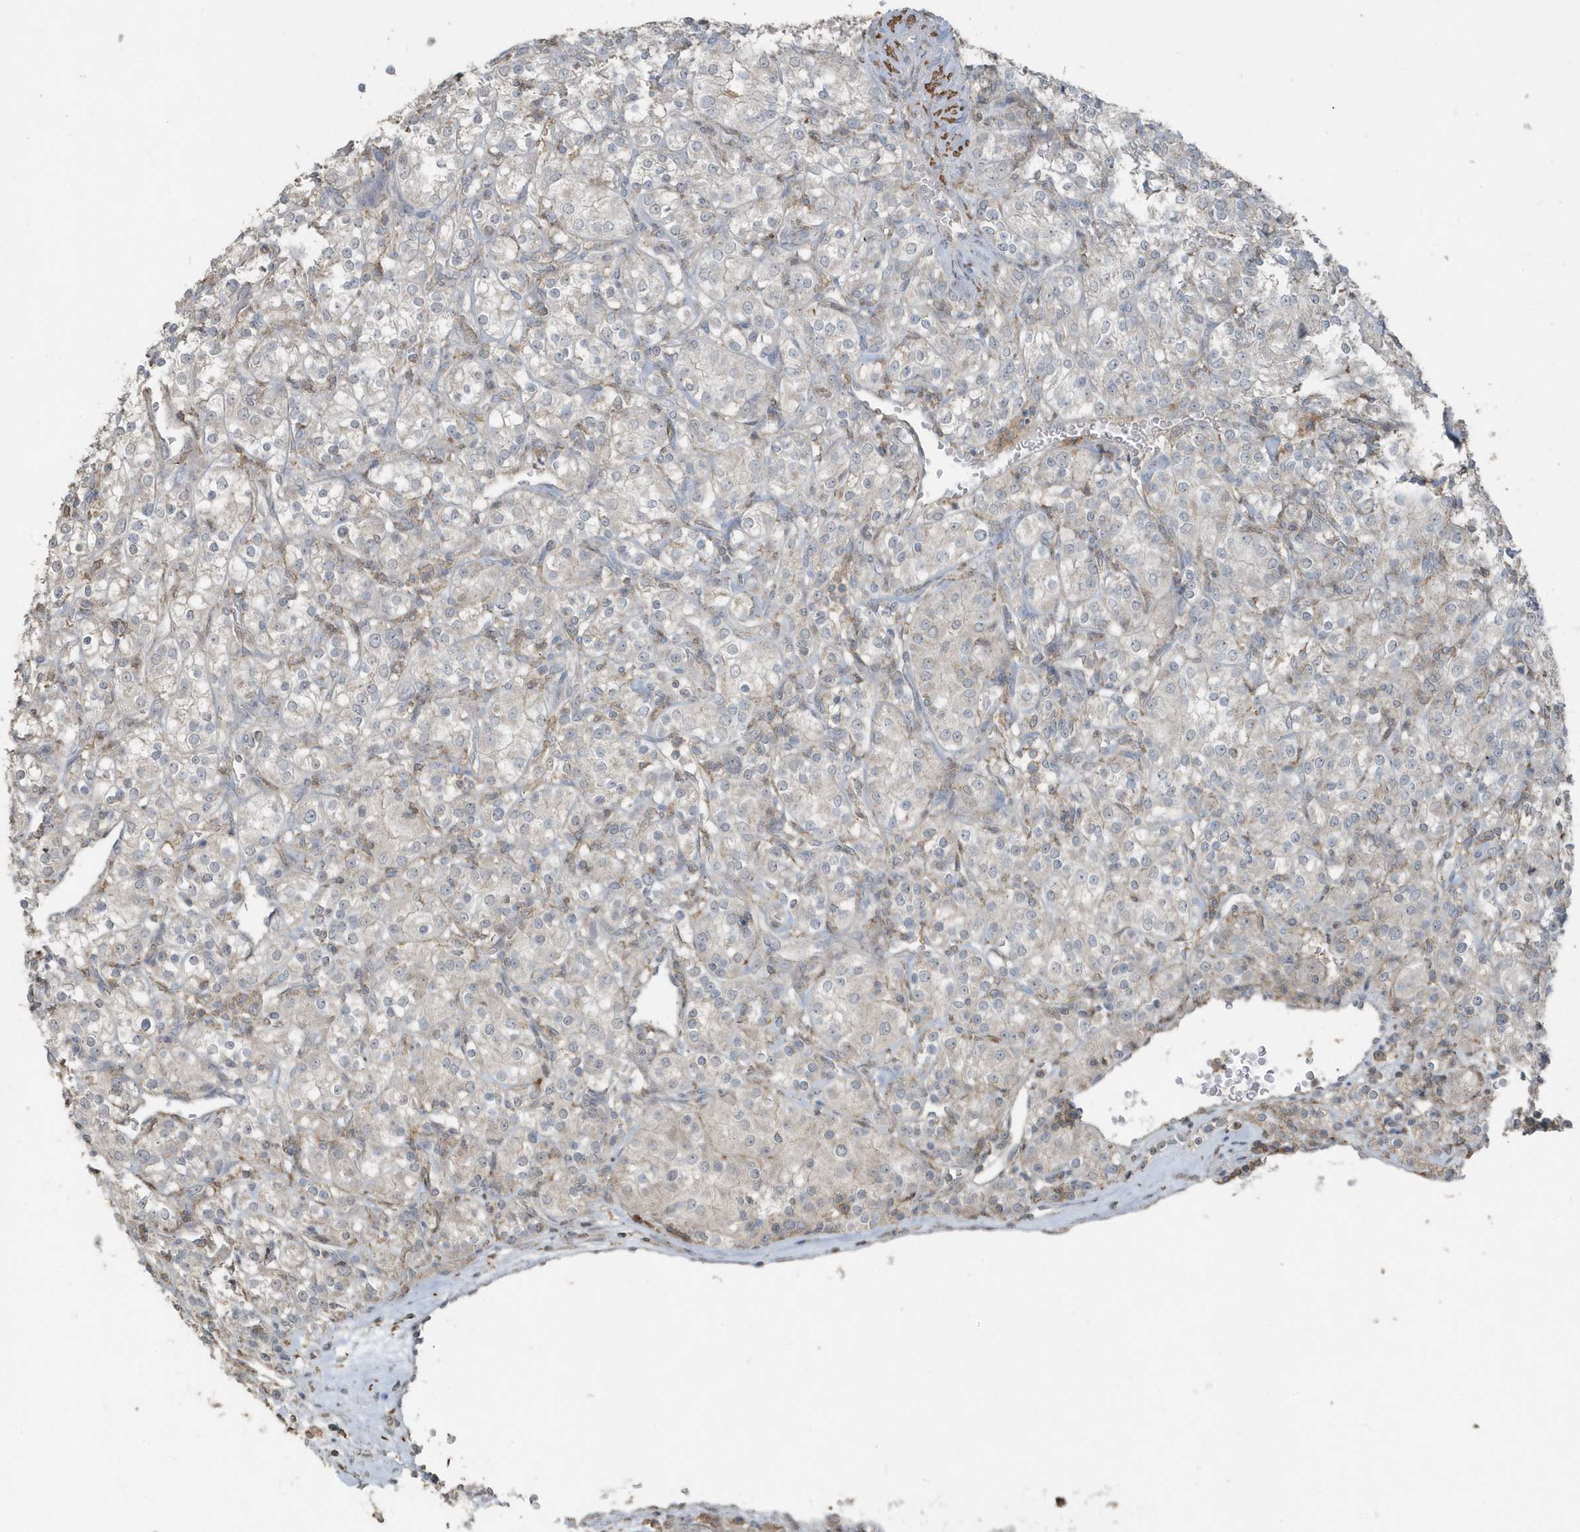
{"staining": {"intensity": "negative", "quantity": "none", "location": "none"}, "tissue": "renal cancer", "cell_type": "Tumor cells", "image_type": "cancer", "snomed": [{"axis": "morphology", "description": "Adenocarcinoma, NOS"}, {"axis": "topography", "description": "Kidney"}], "caption": "A high-resolution photomicrograph shows immunohistochemistry (IHC) staining of renal adenocarcinoma, which reveals no significant positivity in tumor cells.", "gene": "ACTC1", "patient": {"sex": "male", "age": 77}}